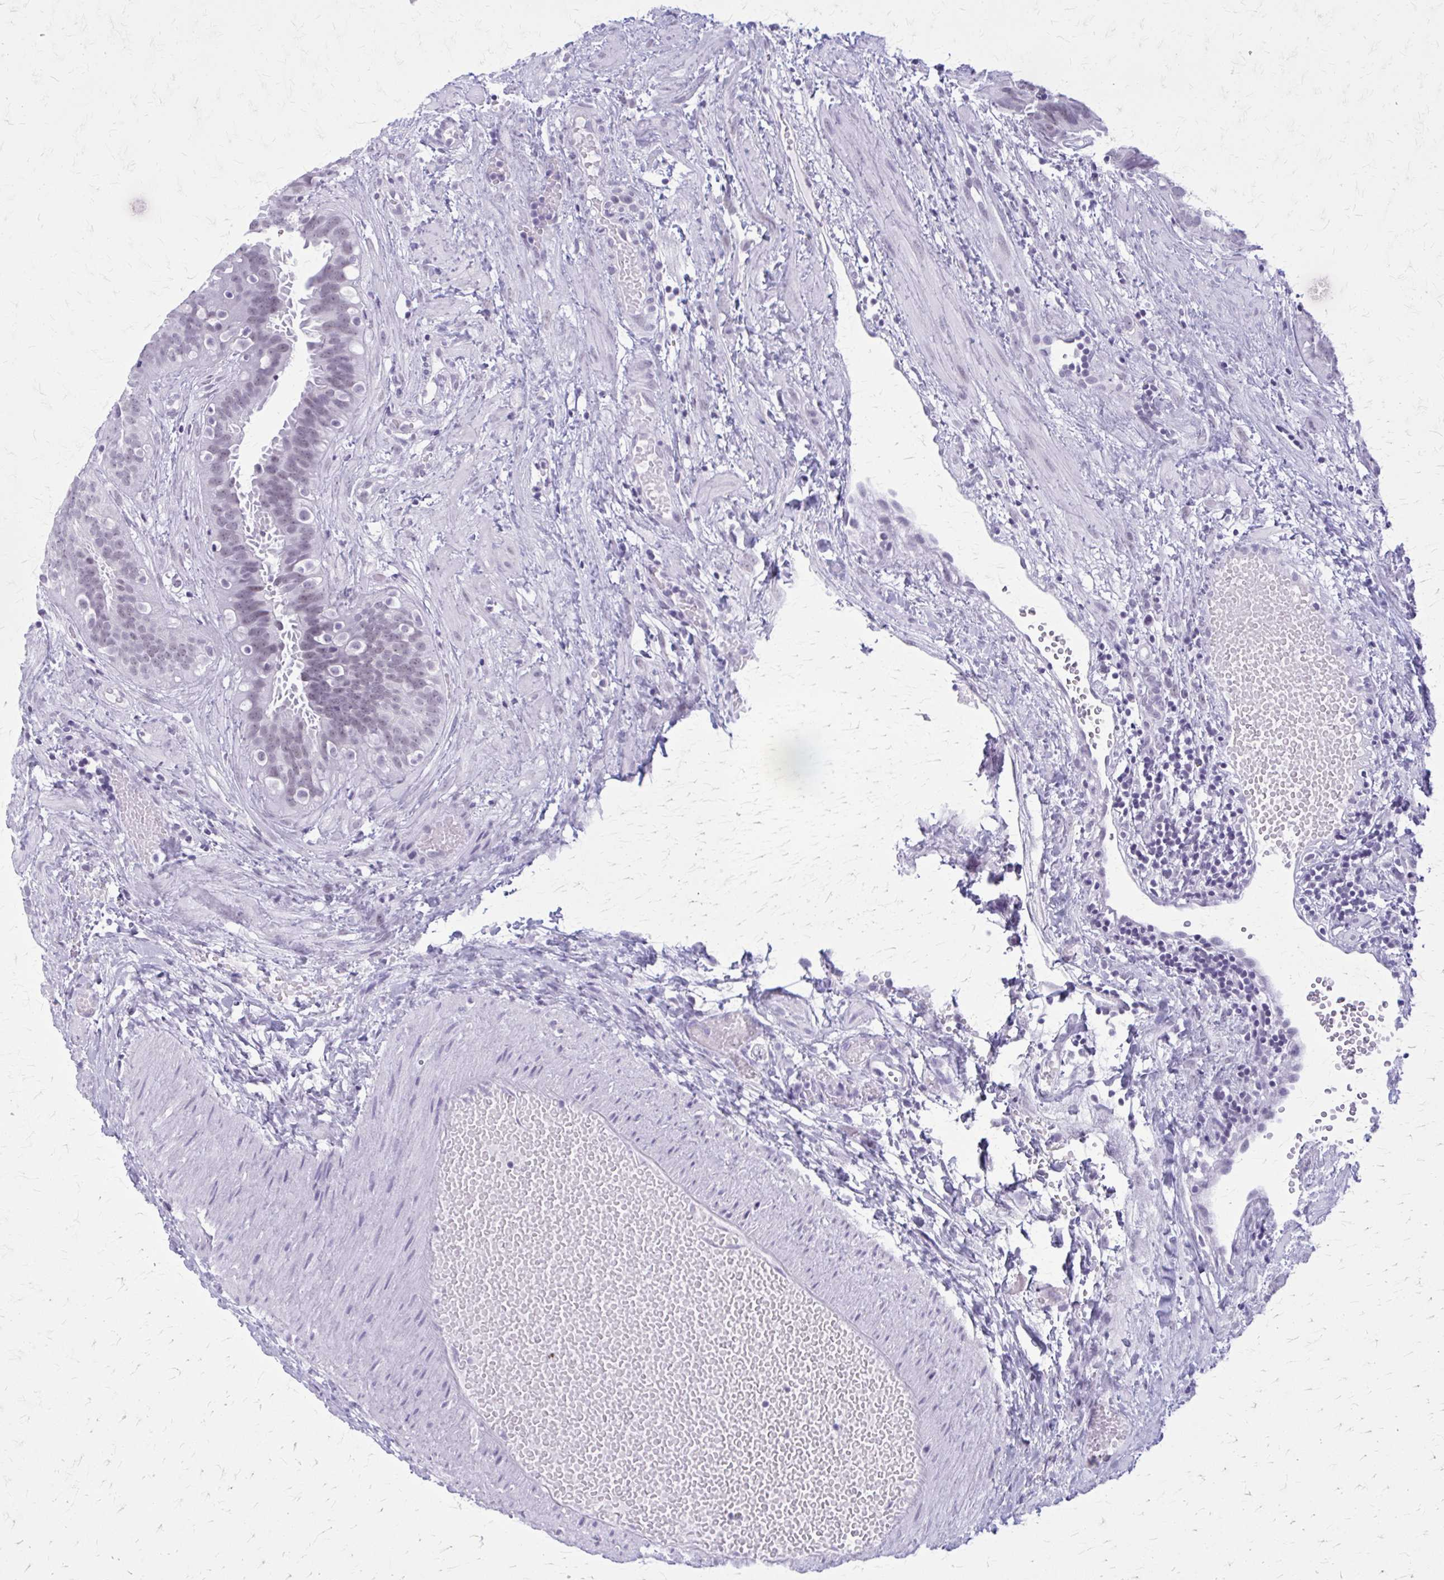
{"staining": {"intensity": "negative", "quantity": "none", "location": "none"}, "tissue": "fallopian tube", "cell_type": "Glandular cells", "image_type": "normal", "snomed": [{"axis": "morphology", "description": "Normal tissue, NOS"}, {"axis": "topography", "description": "Fallopian tube"}], "caption": "An immunohistochemistry (IHC) histopathology image of normal fallopian tube is shown. There is no staining in glandular cells of fallopian tube. Nuclei are stained in blue.", "gene": "GAD1", "patient": {"sex": "female", "age": 37}}